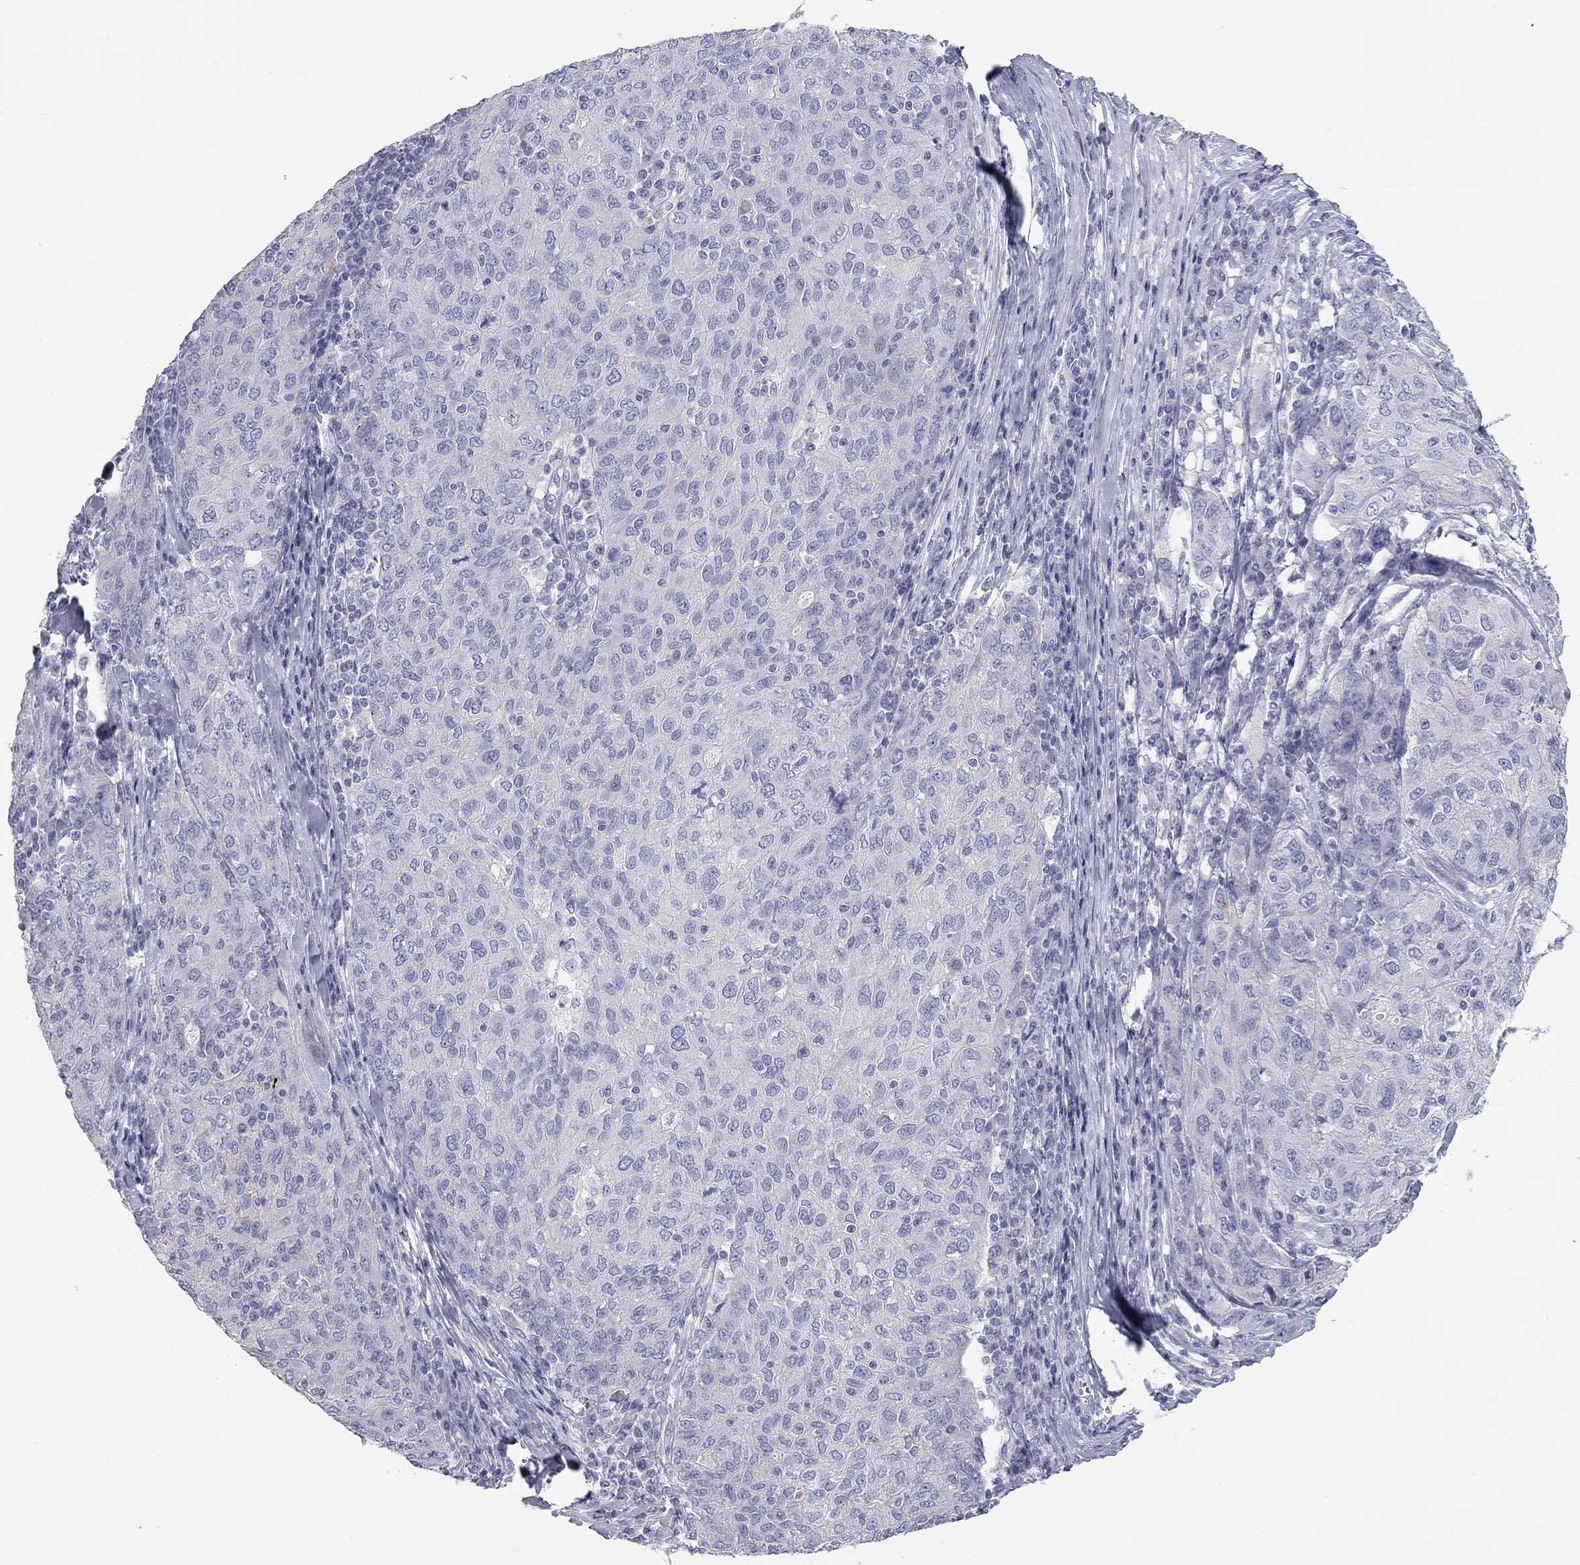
{"staining": {"intensity": "negative", "quantity": "none", "location": "none"}, "tissue": "ovarian cancer", "cell_type": "Tumor cells", "image_type": "cancer", "snomed": [{"axis": "morphology", "description": "Carcinoma, endometroid"}, {"axis": "topography", "description": "Ovary"}], "caption": "Tumor cells are negative for brown protein staining in endometroid carcinoma (ovarian).", "gene": "ST7L", "patient": {"sex": "female", "age": 50}}